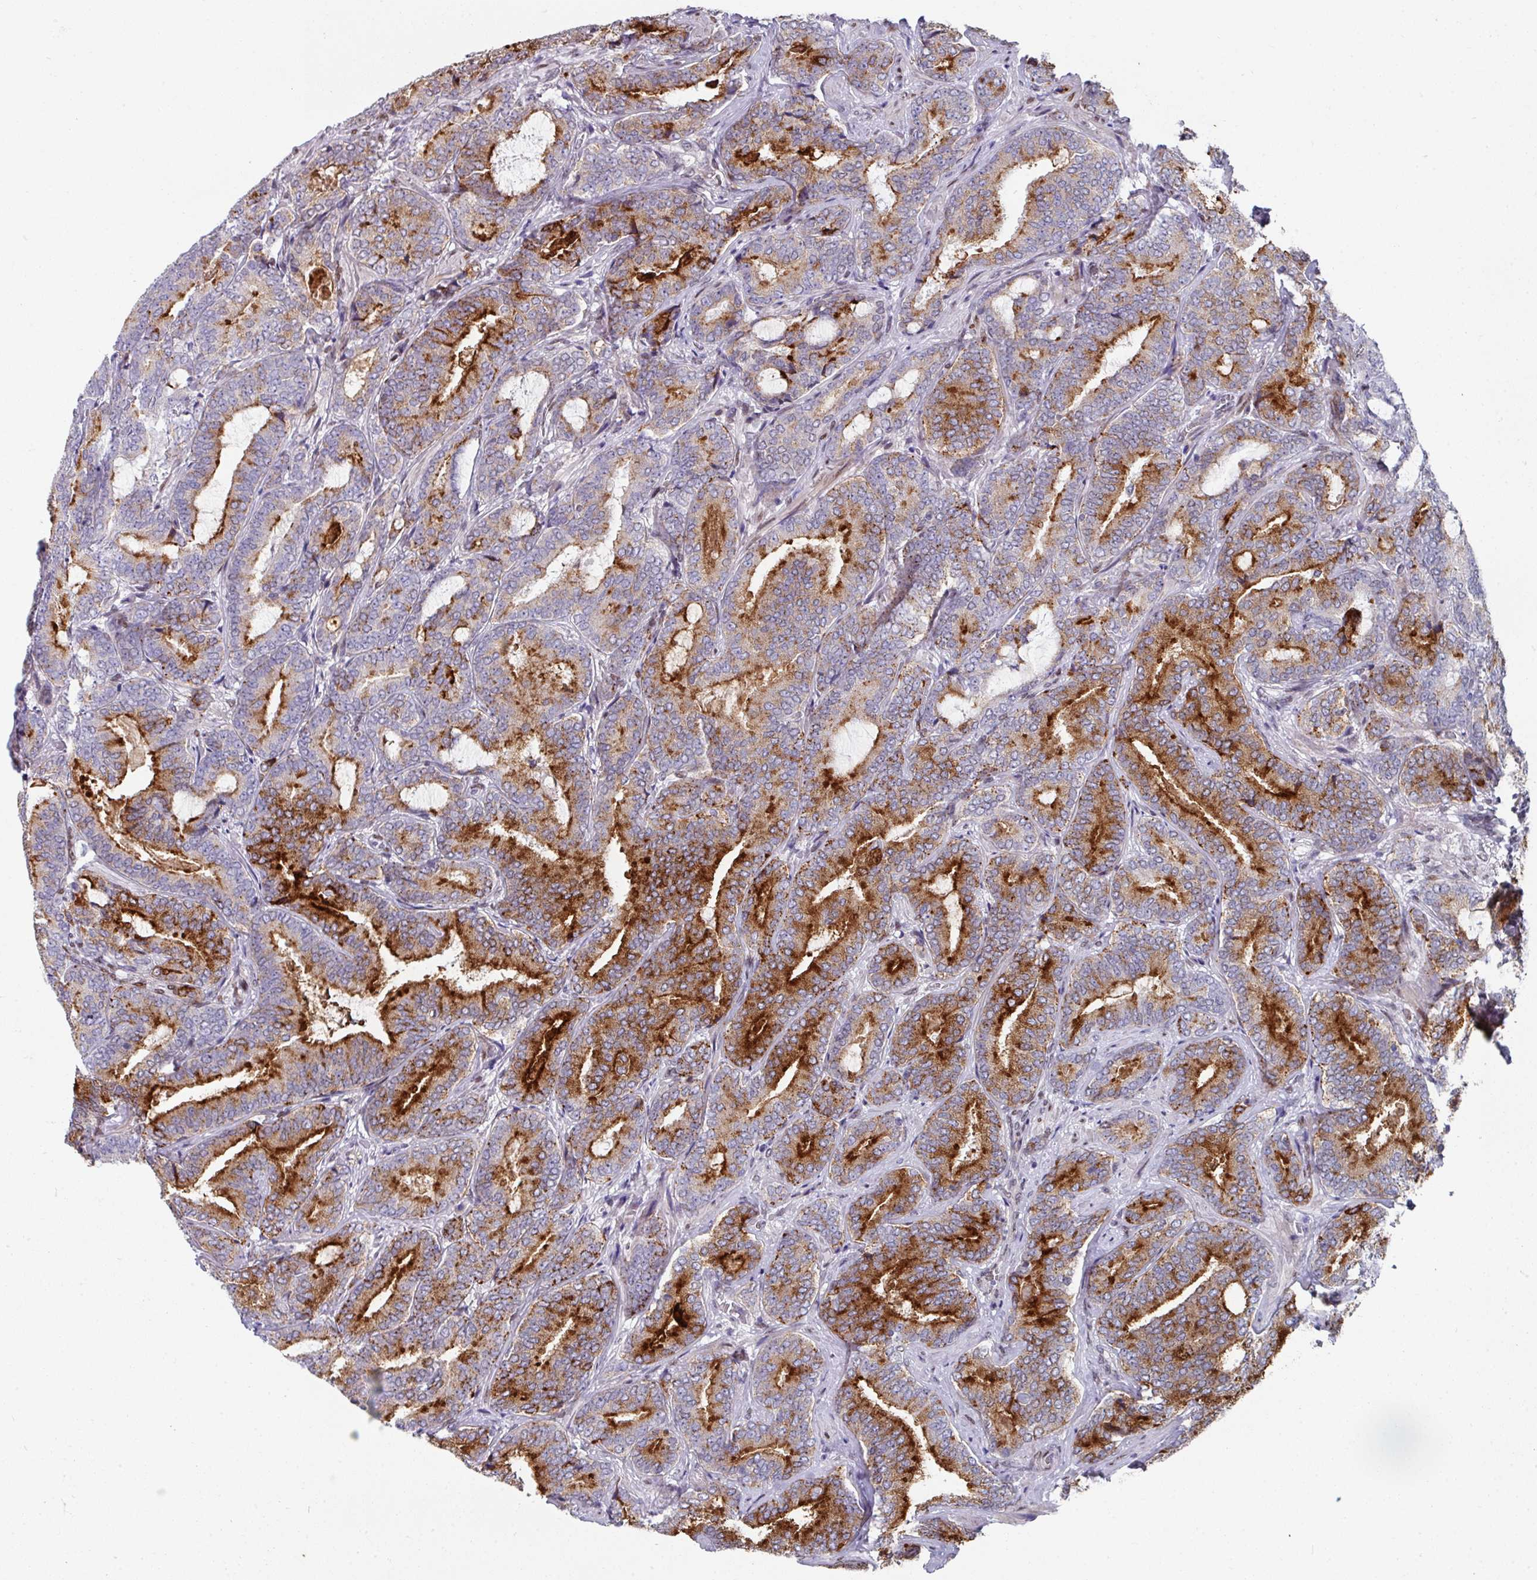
{"staining": {"intensity": "strong", "quantity": "25%-75%", "location": "cytoplasmic/membranous"}, "tissue": "prostate cancer", "cell_type": "Tumor cells", "image_type": "cancer", "snomed": [{"axis": "morphology", "description": "Adenocarcinoma, Low grade"}, {"axis": "topography", "description": "Prostate and seminal vesicle, NOS"}], "caption": "Adenocarcinoma (low-grade) (prostate) stained with a protein marker demonstrates strong staining in tumor cells.", "gene": "CBX7", "patient": {"sex": "male", "age": 61}}